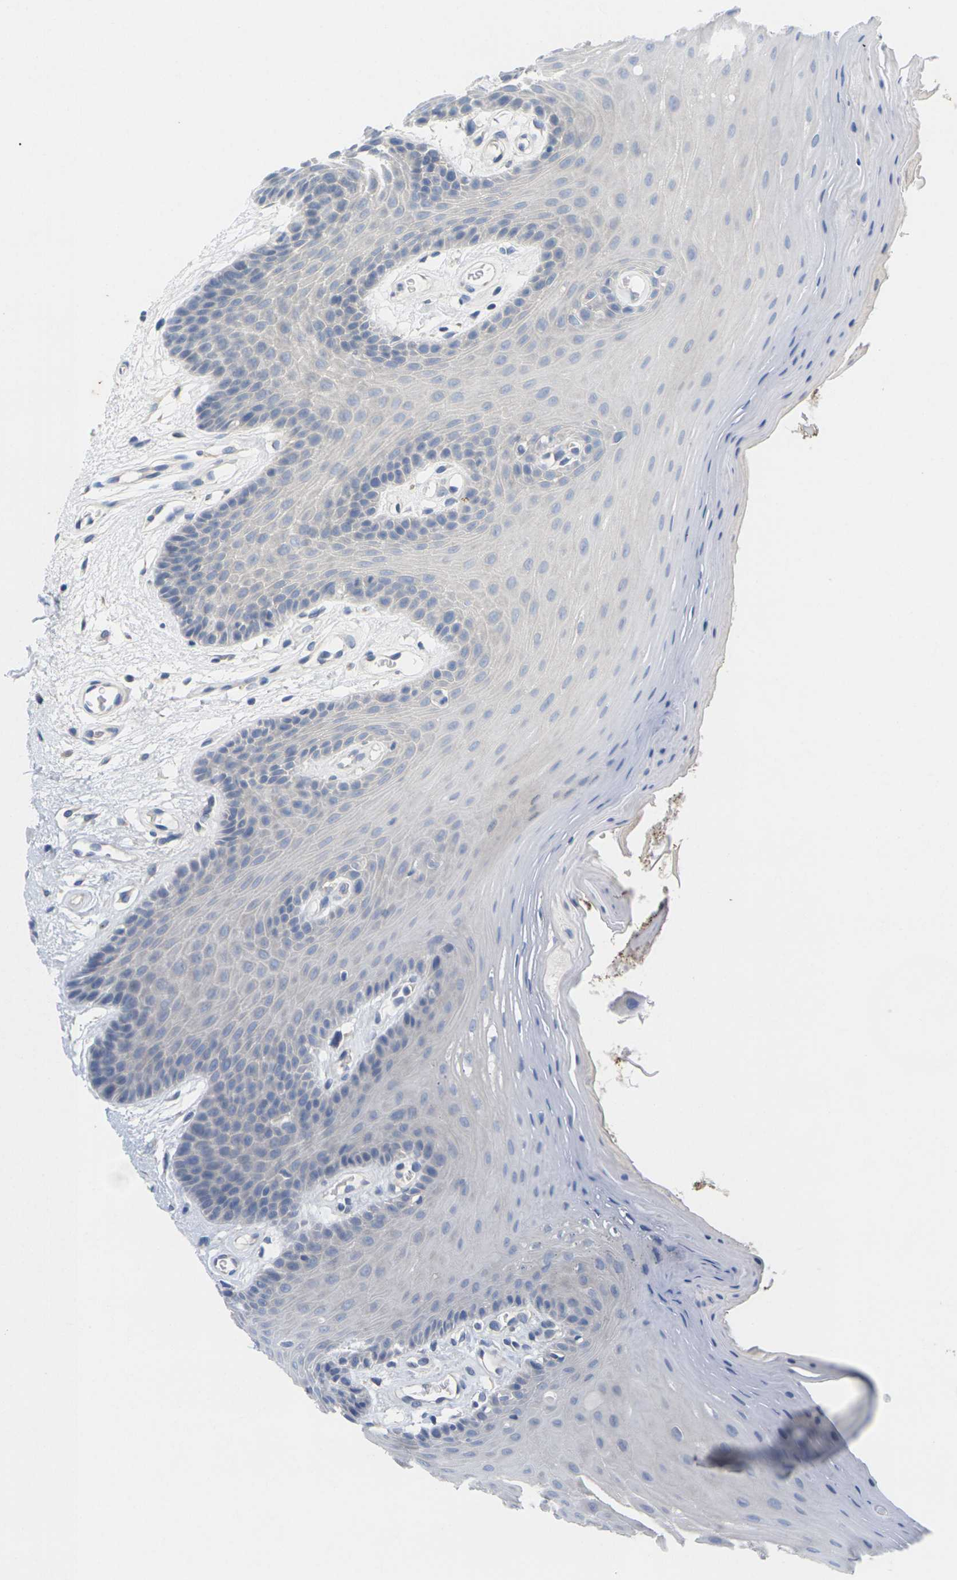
{"staining": {"intensity": "negative", "quantity": "none", "location": "none"}, "tissue": "oral mucosa", "cell_type": "Squamous epithelial cells", "image_type": "normal", "snomed": [{"axis": "morphology", "description": "Normal tissue, NOS"}, {"axis": "morphology", "description": "Squamous cell carcinoma, NOS"}, {"axis": "topography", "description": "Skeletal muscle"}, {"axis": "topography", "description": "Adipose tissue"}, {"axis": "topography", "description": "Vascular tissue"}, {"axis": "topography", "description": "Oral tissue"}, {"axis": "topography", "description": "Peripheral nerve tissue"}, {"axis": "topography", "description": "Head-Neck"}], "caption": "Immunohistochemistry (IHC) of benign human oral mucosa displays no staining in squamous epithelial cells. The staining is performed using DAB (3,3'-diaminobenzidine) brown chromogen with nuclei counter-stained in using hematoxylin.", "gene": "TNNI3", "patient": {"sex": "male", "age": 71}}